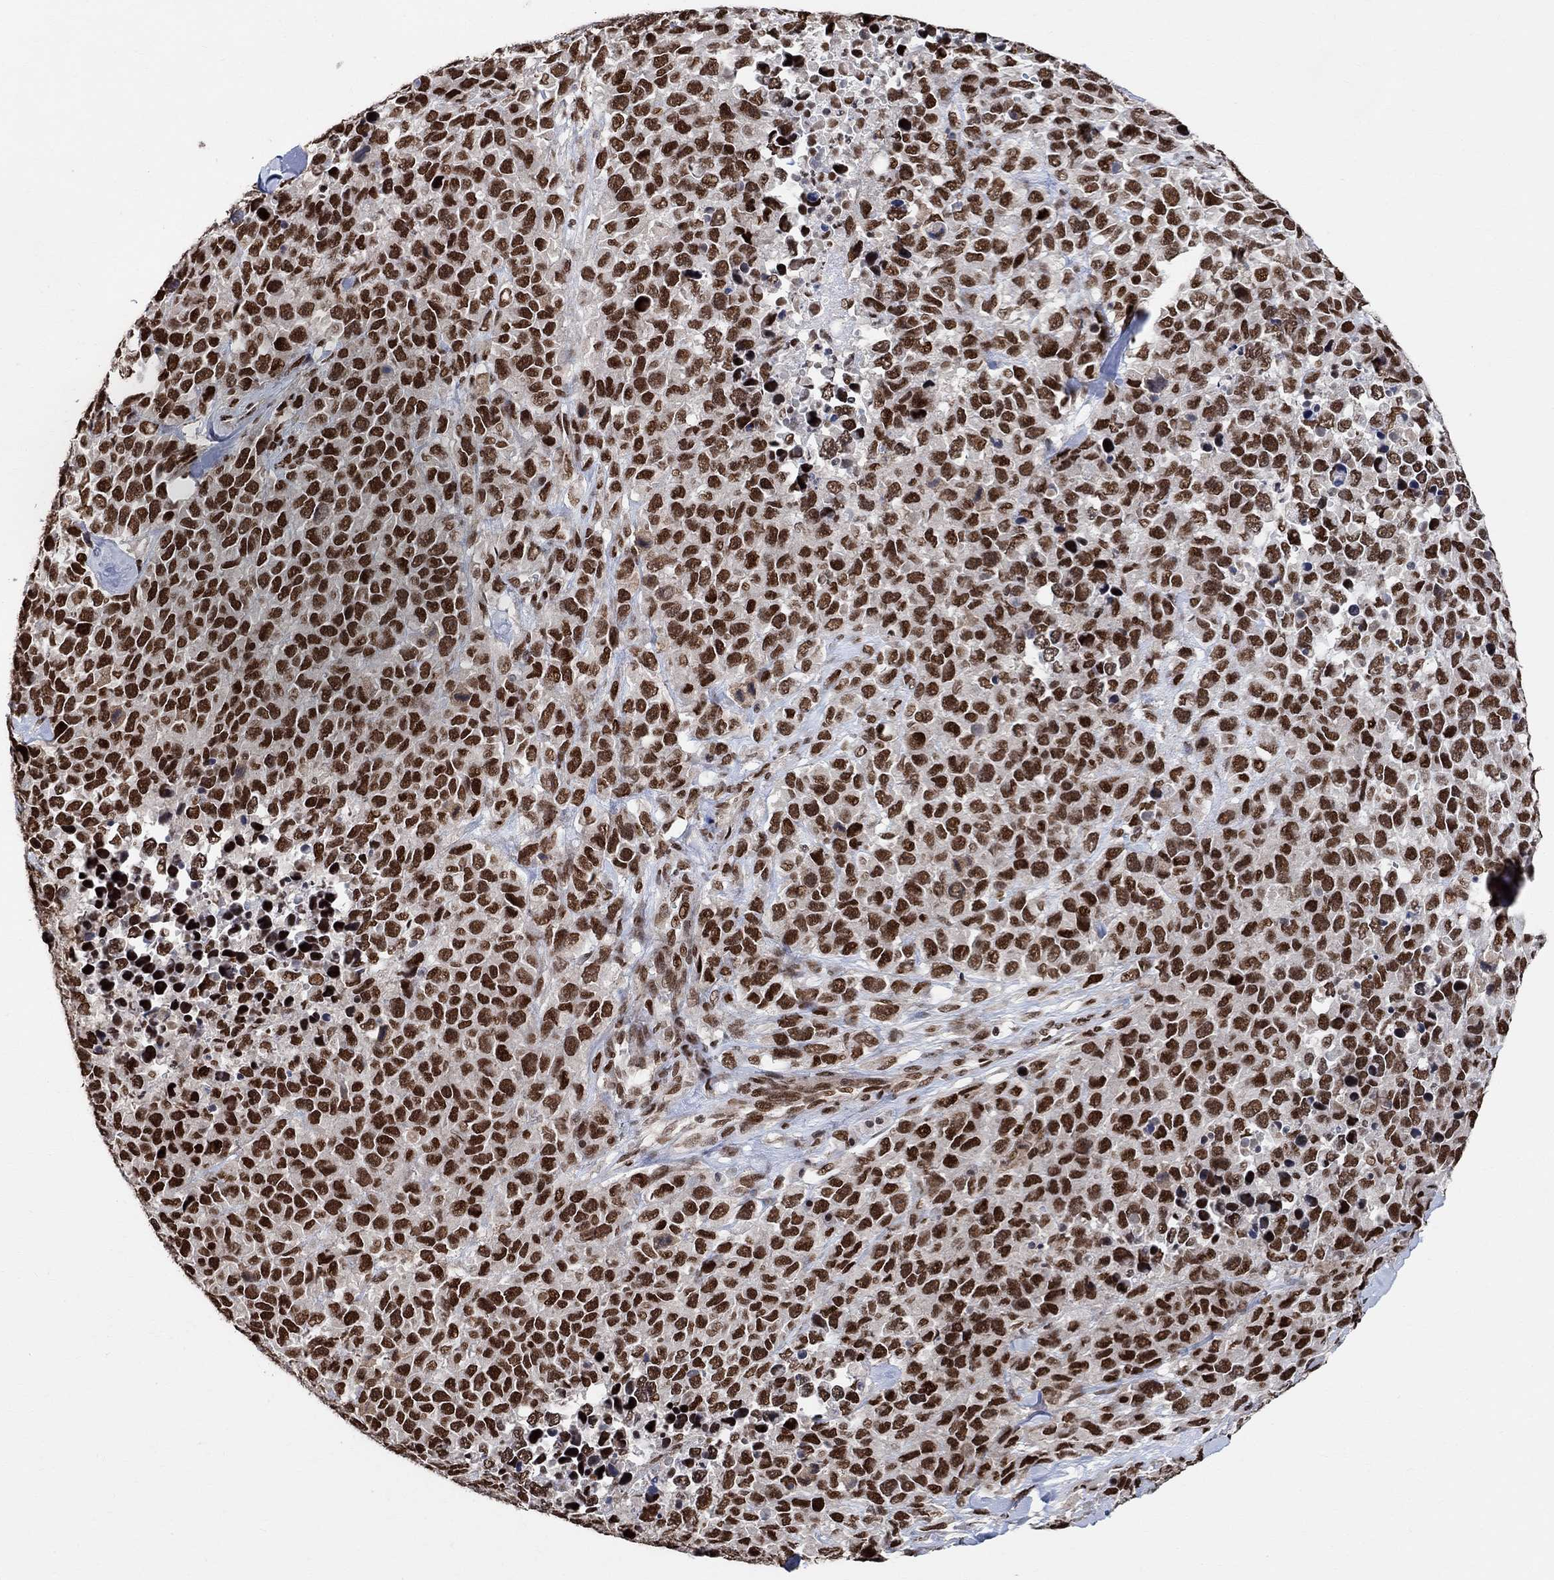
{"staining": {"intensity": "strong", "quantity": ">75%", "location": "nuclear"}, "tissue": "melanoma", "cell_type": "Tumor cells", "image_type": "cancer", "snomed": [{"axis": "morphology", "description": "Malignant melanoma, Metastatic site"}, {"axis": "topography", "description": "Skin"}], "caption": "Protein staining demonstrates strong nuclear expression in approximately >75% of tumor cells in melanoma.", "gene": "E4F1", "patient": {"sex": "male", "age": 84}}